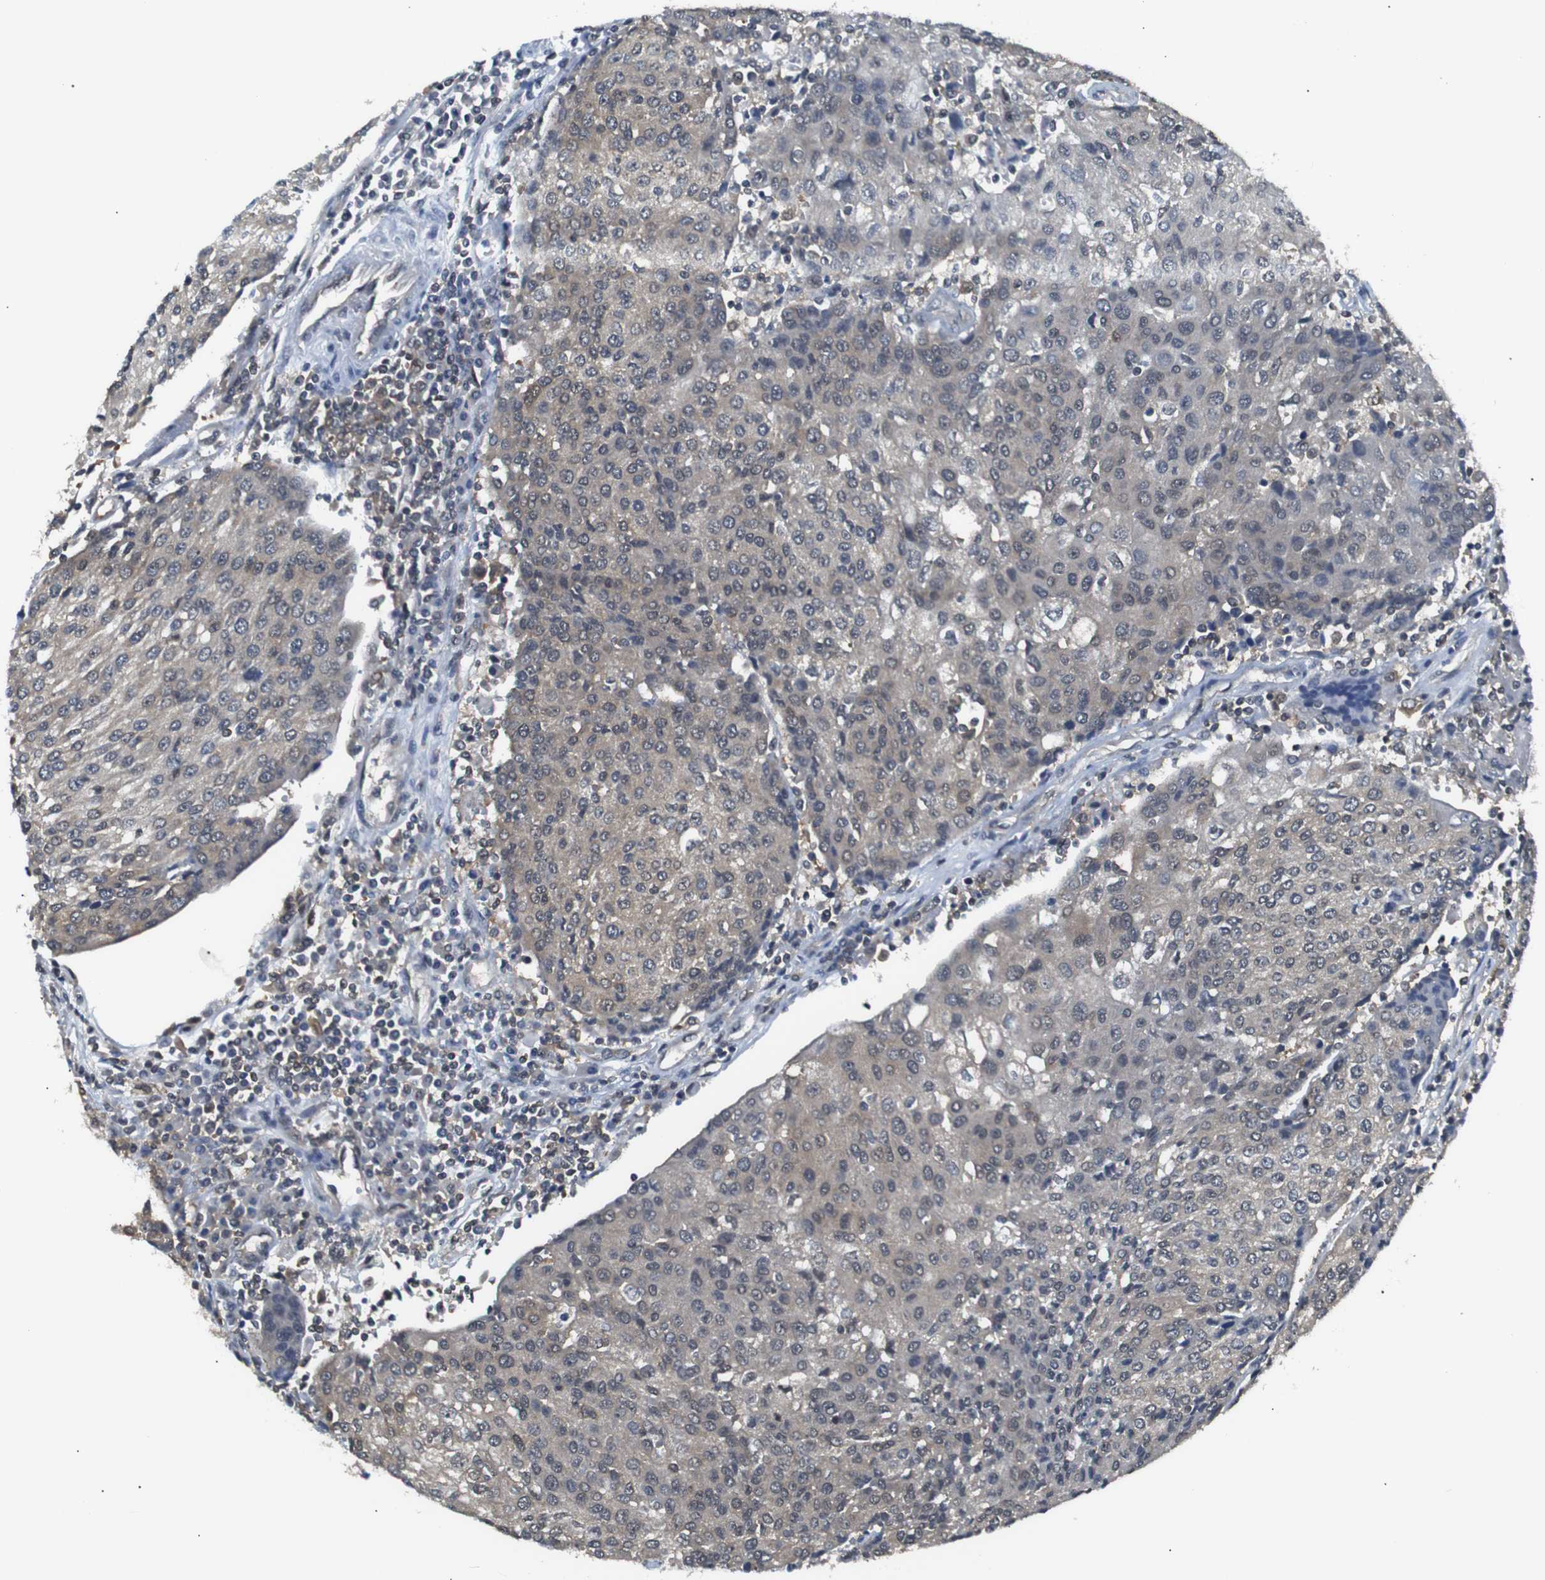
{"staining": {"intensity": "weak", "quantity": "25%-75%", "location": "cytoplasmic/membranous"}, "tissue": "urothelial cancer", "cell_type": "Tumor cells", "image_type": "cancer", "snomed": [{"axis": "morphology", "description": "Urothelial carcinoma, High grade"}, {"axis": "topography", "description": "Urinary bladder"}], "caption": "Approximately 25%-75% of tumor cells in high-grade urothelial carcinoma show weak cytoplasmic/membranous protein staining as visualized by brown immunohistochemical staining.", "gene": "UBXN1", "patient": {"sex": "female", "age": 85}}